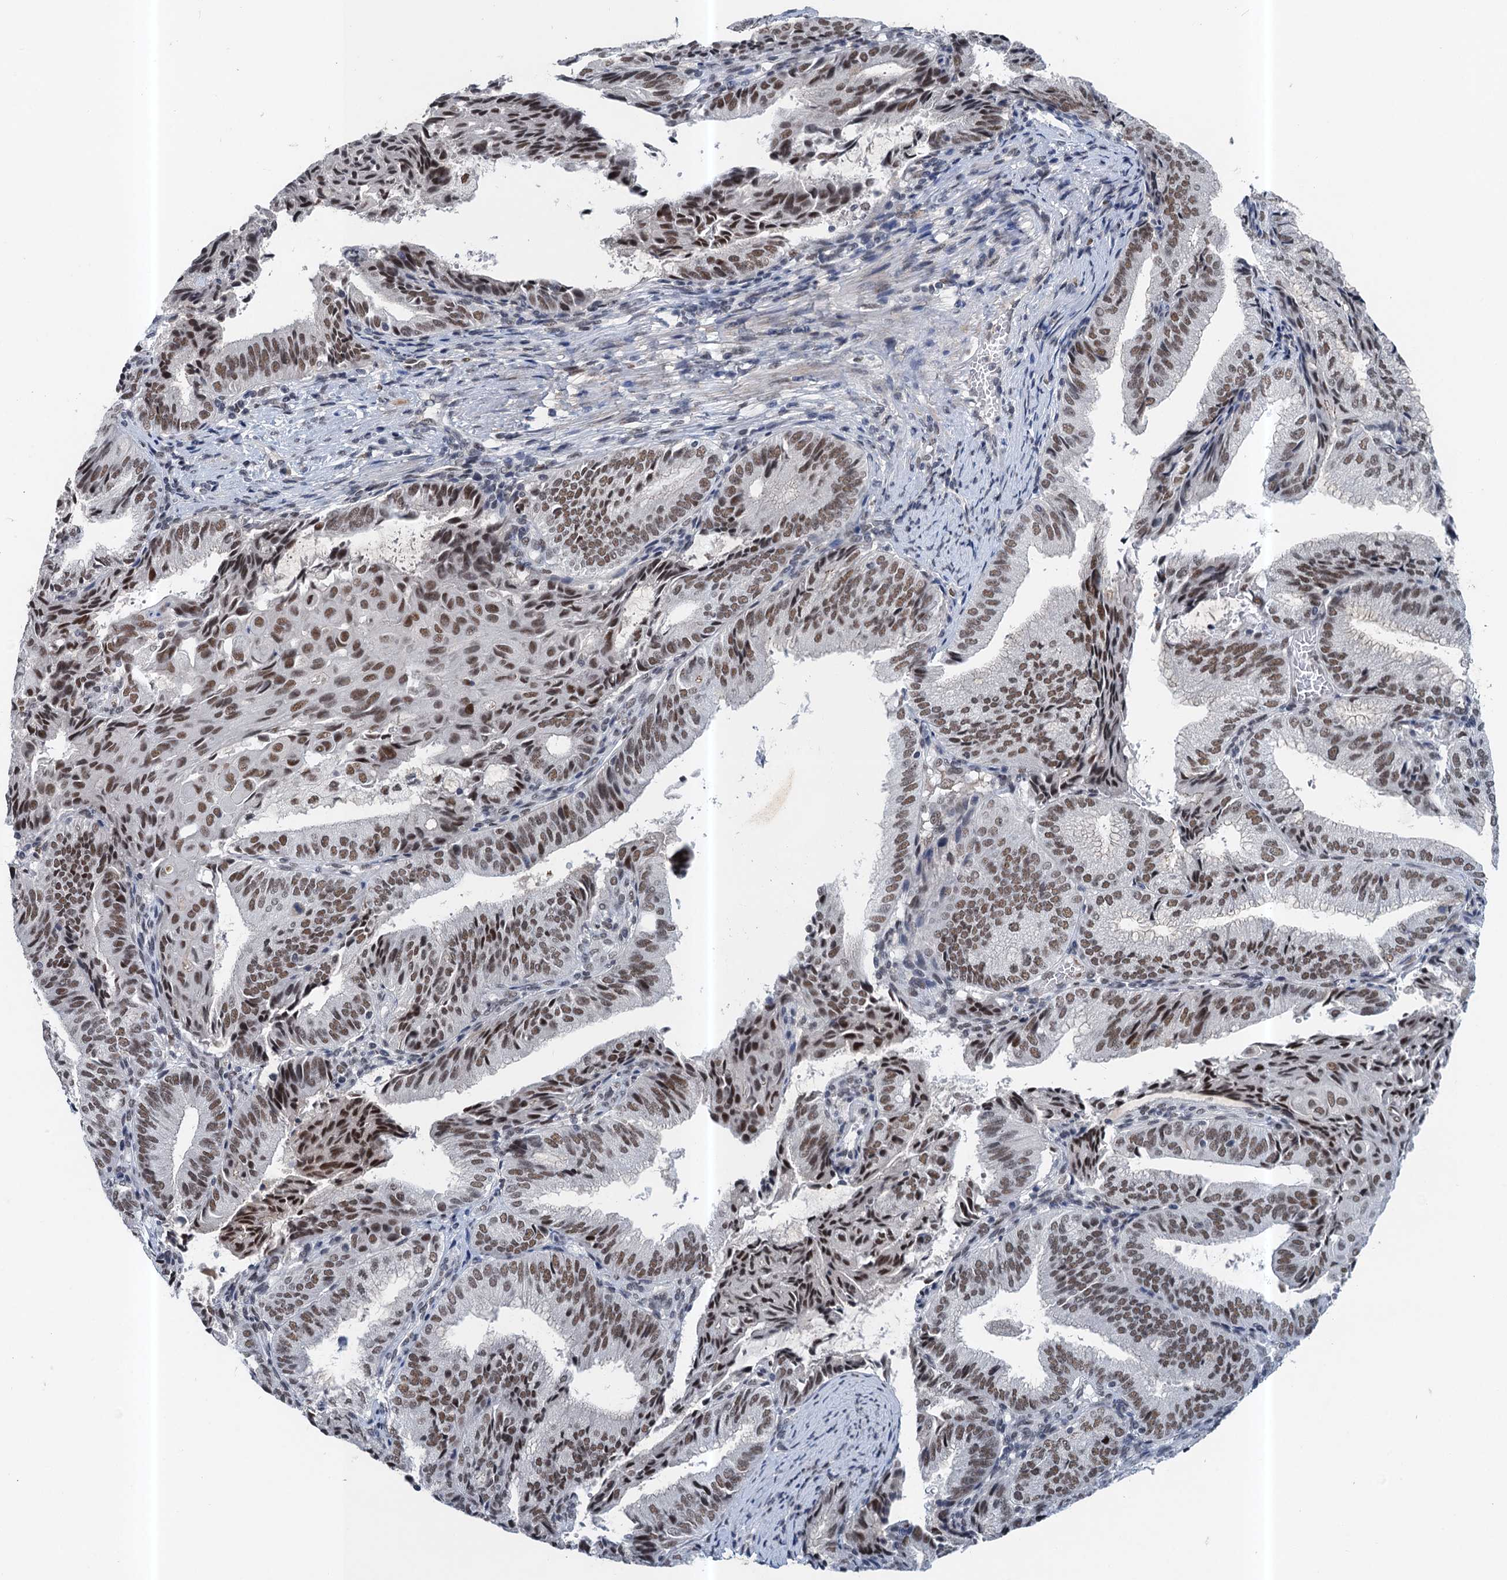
{"staining": {"intensity": "moderate", "quantity": ">75%", "location": "nuclear"}, "tissue": "endometrial cancer", "cell_type": "Tumor cells", "image_type": "cancer", "snomed": [{"axis": "morphology", "description": "Adenocarcinoma, NOS"}, {"axis": "topography", "description": "Endometrium"}], "caption": "Tumor cells exhibit medium levels of moderate nuclear staining in about >75% of cells in human endometrial adenocarcinoma.", "gene": "CSTF3", "patient": {"sex": "female", "age": 49}}